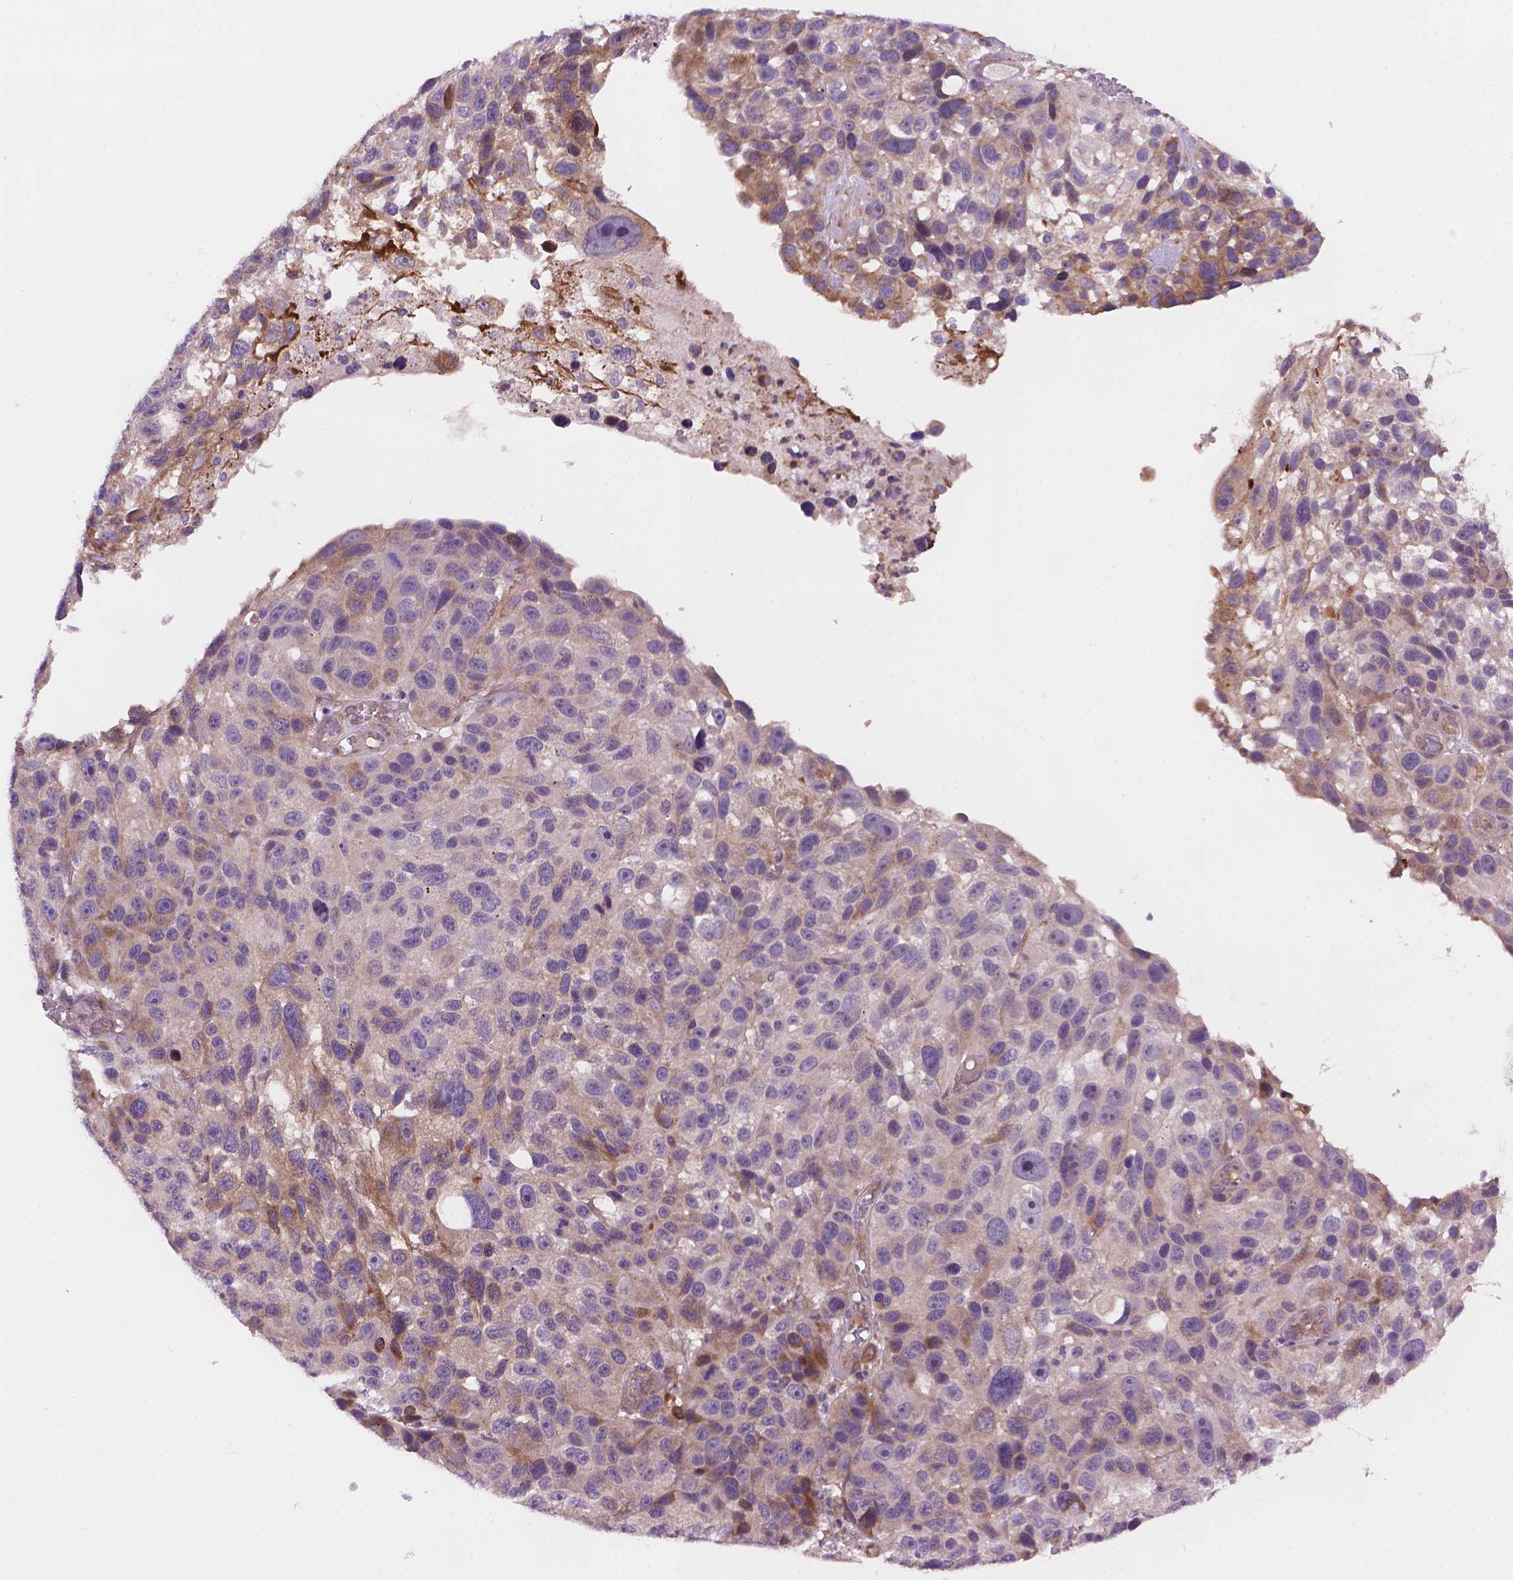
{"staining": {"intensity": "weak", "quantity": "<25%", "location": "cytoplasmic/membranous"}, "tissue": "melanoma", "cell_type": "Tumor cells", "image_type": "cancer", "snomed": [{"axis": "morphology", "description": "Malignant melanoma, NOS"}, {"axis": "topography", "description": "Skin"}], "caption": "Human melanoma stained for a protein using immunohistochemistry (IHC) reveals no positivity in tumor cells.", "gene": "AMMECR1", "patient": {"sex": "male", "age": 53}}